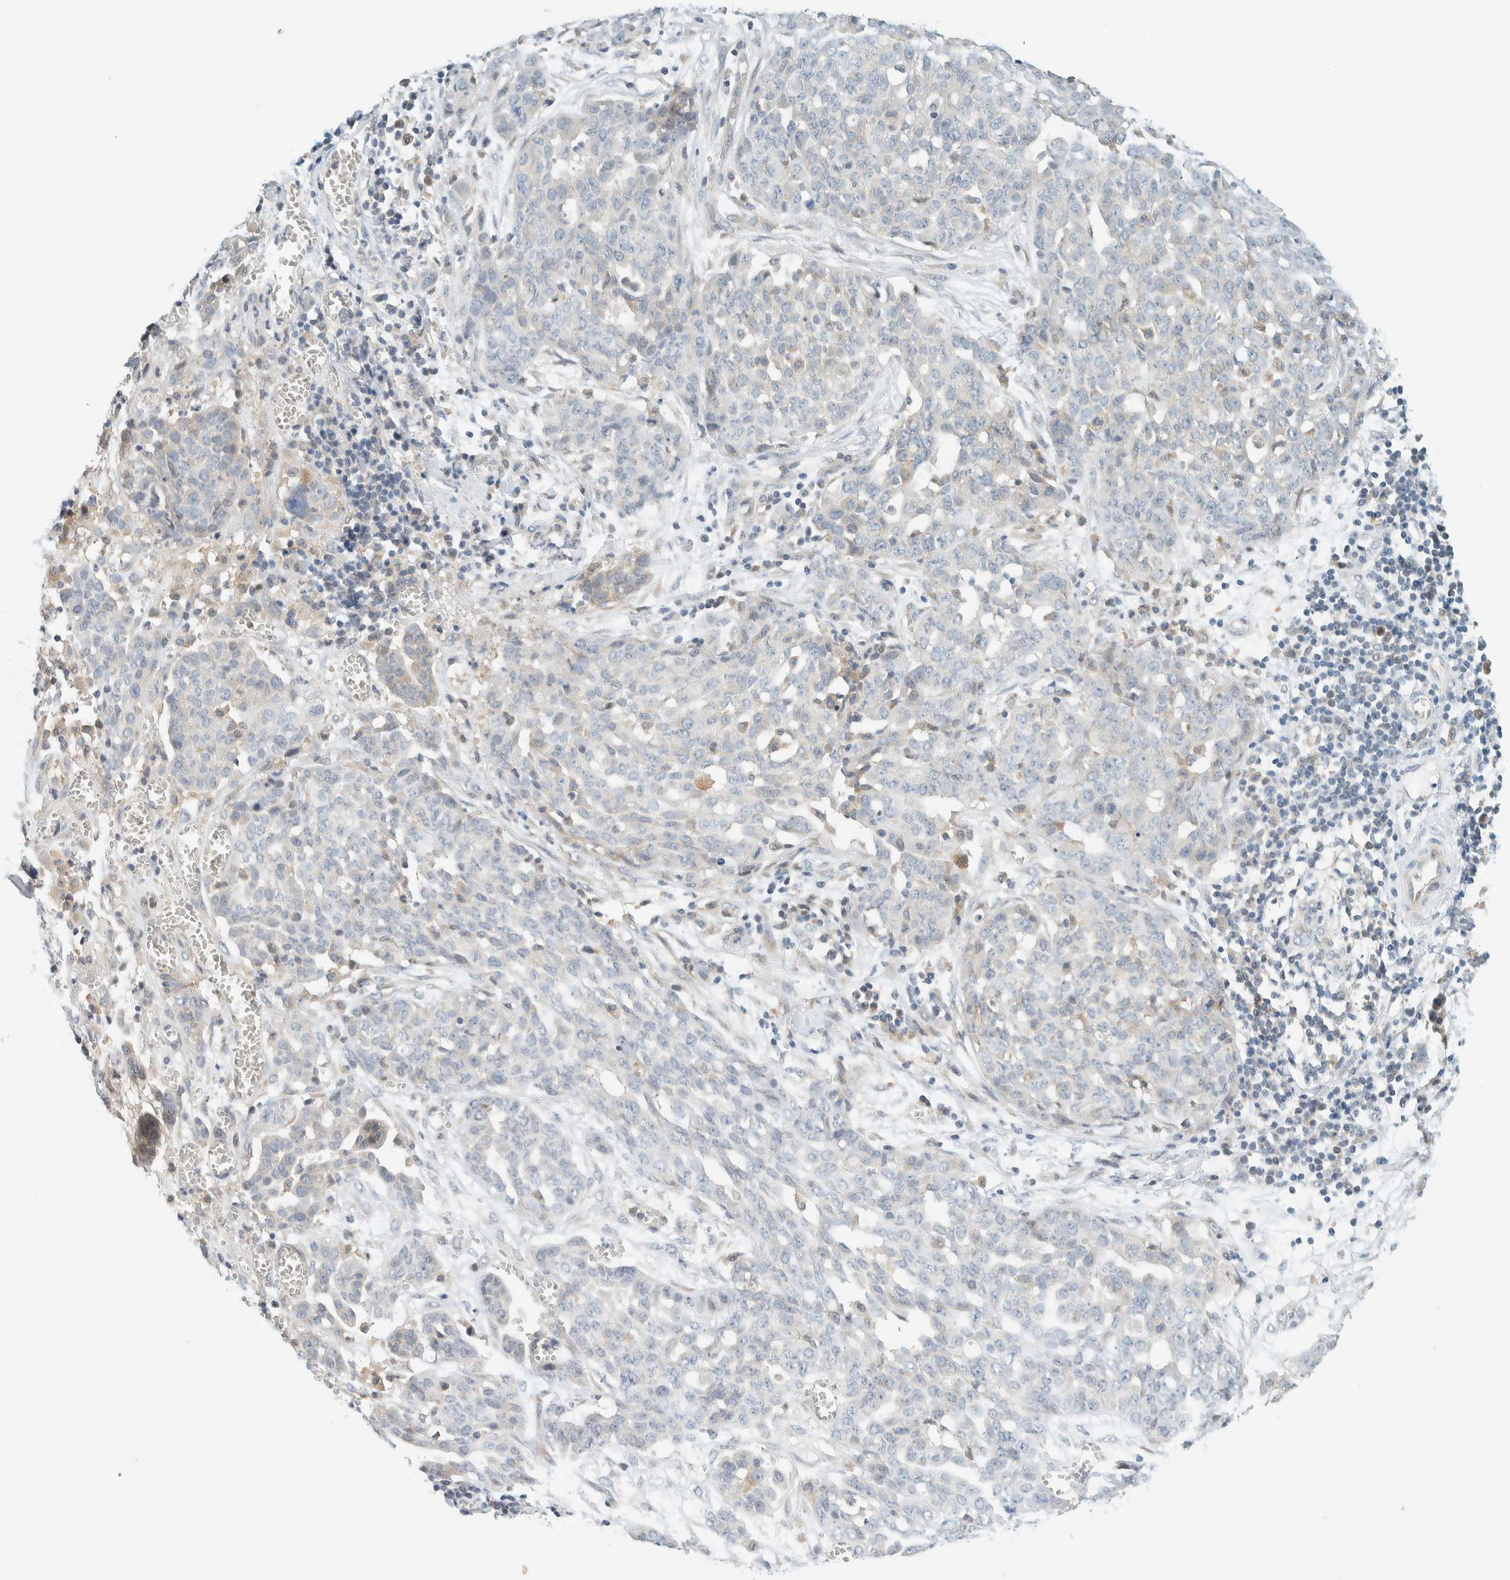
{"staining": {"intensity": "weak", "quantity": "<25%", "location": "cytoplasmic/membranous"}, "tissue": "ovarian cancer", "cell_type": "Tumor cells", "image_type": "cancer", "snomed": [{"axis": "morphology", "description": "Cystadenocarcinoma, serous, NOS"}, {"axis": "topography", "description": "Soft tissue"}, {"axis": "topography", "description": "Ovary"}], "caption": "Image shows no significant protein expression in tumor cells of serous cystadenocarcinoma (ovarian).", "gene": "SUMF2", "patient": {"sex": "female", "age": 57}}